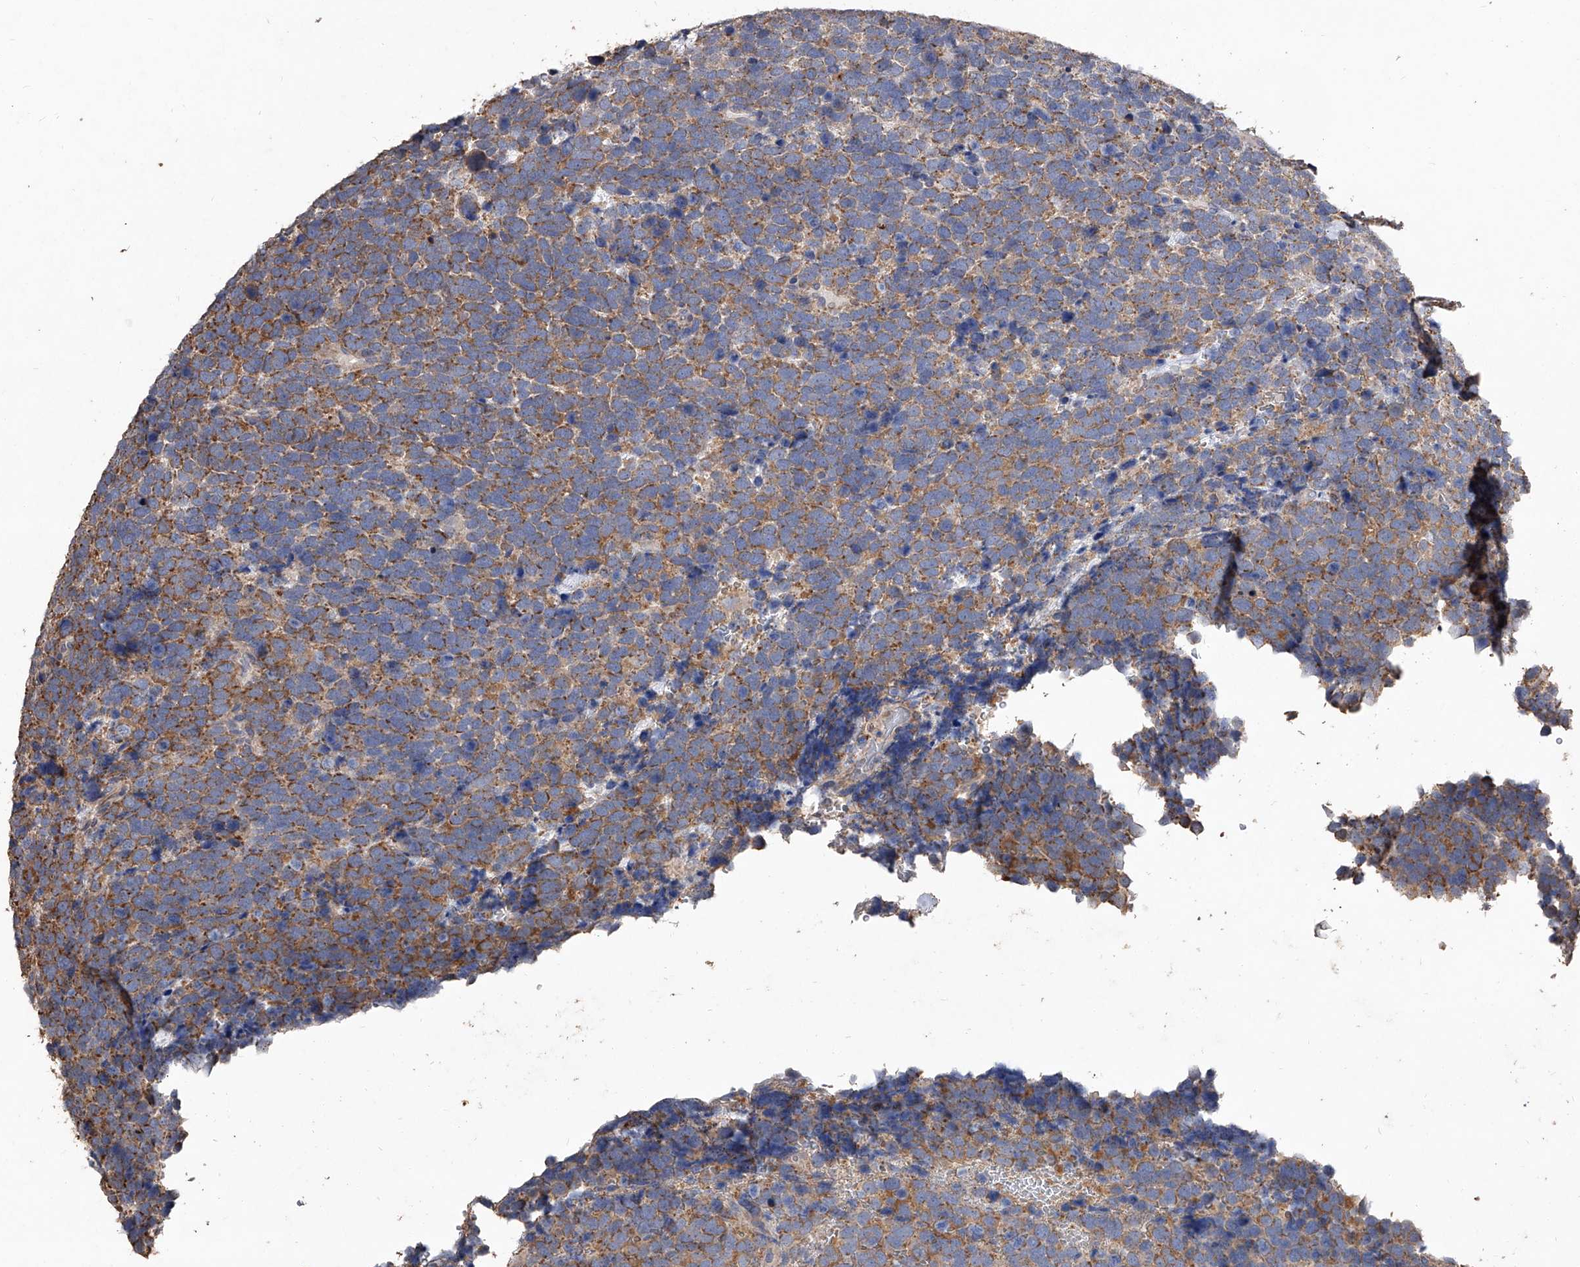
{"staining": {"intensity": "moderate", "quantity": ">75%", "location": "cytoplasmic/membranous"}, "tissue": "urothelial cancer", "cell_type": "Tumor cells", "image_type": "cancer", "snomed": [{"axis": "morphology", "description": "Urothelial carcinoma, High grade"}, {"axis": "topography", "description": "Urinary bladder"}], "caption": "A micrograph of human high-grade urothelial carcinoma stained for a protein demonstrates moderate cytoplasmic/membranous brown staining in tumor cells. (Brightfield microscopy of DAB IHC at high magnification).", "gene": "LTV1", "patient": {"sex": "female", "age": 82}}